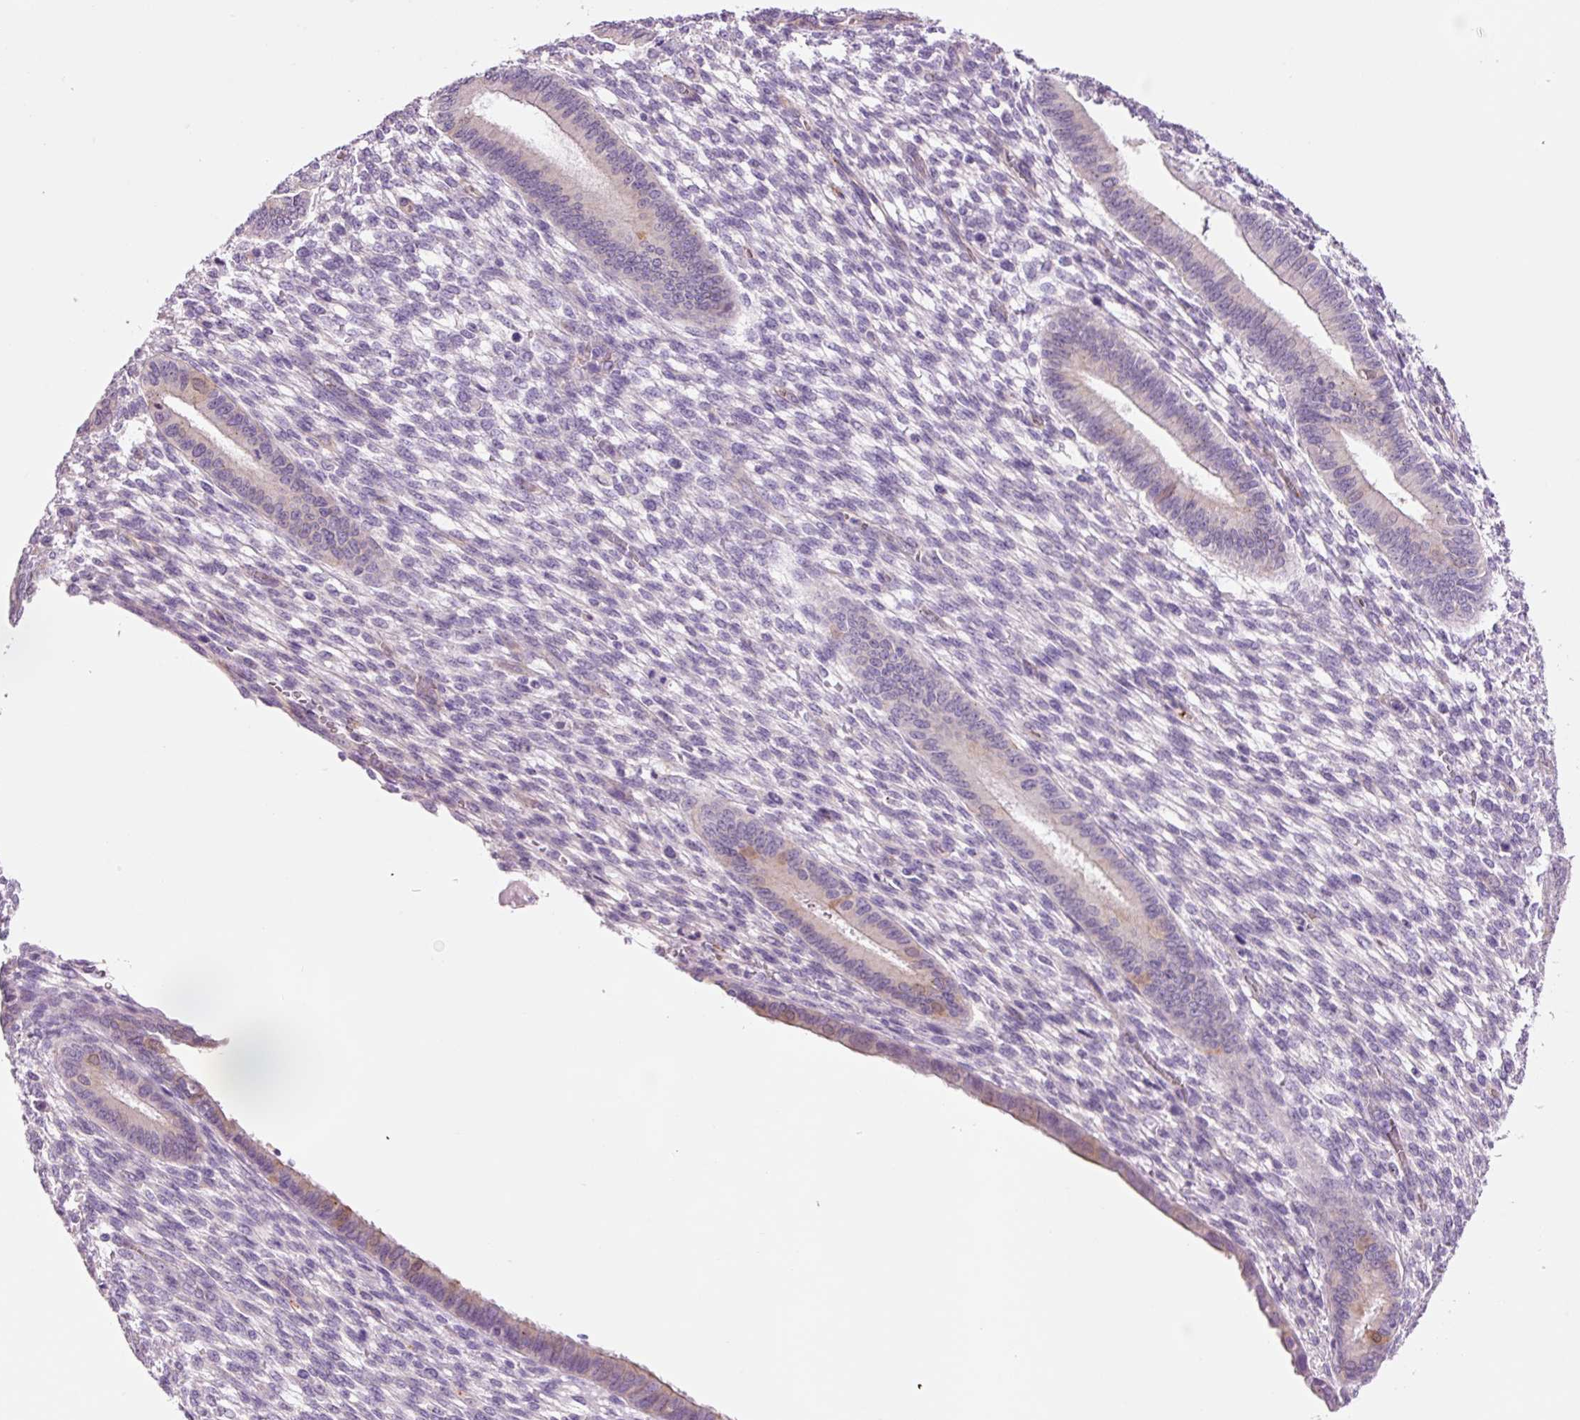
{"staining": {"intensity": "negative", "quantity": "none", "location": "none"}, "tissue": "endometrium", "cell_type": "Cells in endometrial stroma", "image_type": "normal", "snomed": [{"axis": "morphology", "description": "Normal tissue, NOS"}, {"axis": "topography", "description": "Endometrium"}], "caption": "This is an immunohistochemistry (IHC) histopathology image of benign endometrium. There is no staining in cells in endometrial stroma.", "gene": "HSPA4L", "patient": {"sex": "female", "age": 36}}